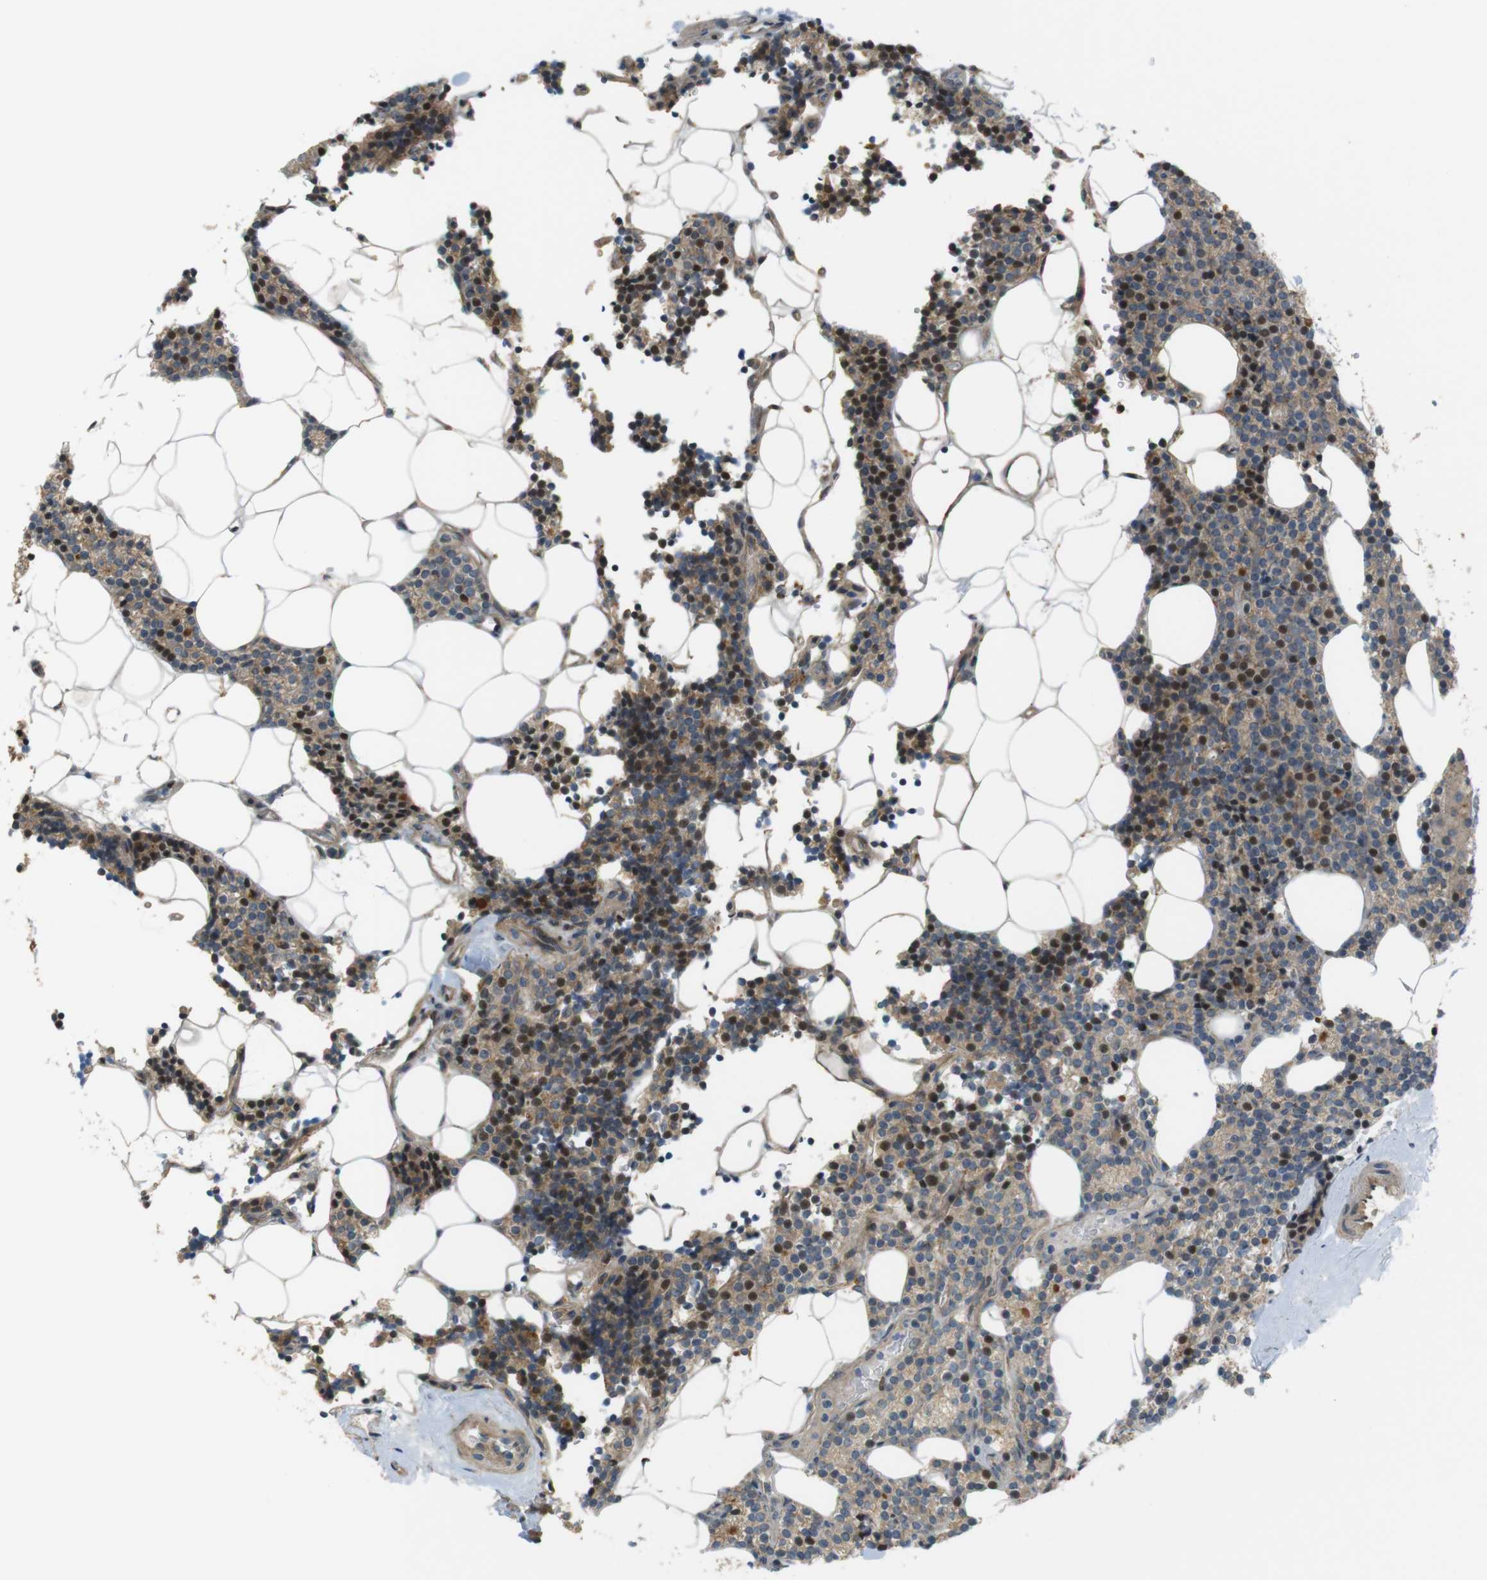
{"staining": {"intensity": "moderate", "quantity": ">75%", "location": "cytoplasmic/membranous"}, "tissue": "parathyroid gland", "cell_type": "Glandular cells", "image_type": "normal", "snomed": [{"axis": "morphology", "description": "Normal tissue, NOS"}, {"axis": "morphology", "description": "Adenoma, NOS"}, {"axis": "topography", "description": "Parathyroid gland"}], "caption": "The photomicrograph demonstrates staining of normal parathyroid gland, revealing moderate cytoplasmic/membranous protein expression (brown color) within glandular cells. (brown staining indicates protein expression, while blue staining denotes nuclei).", "gene": "TSPAN9", "patient": {"sex": "female", "age": 70}}